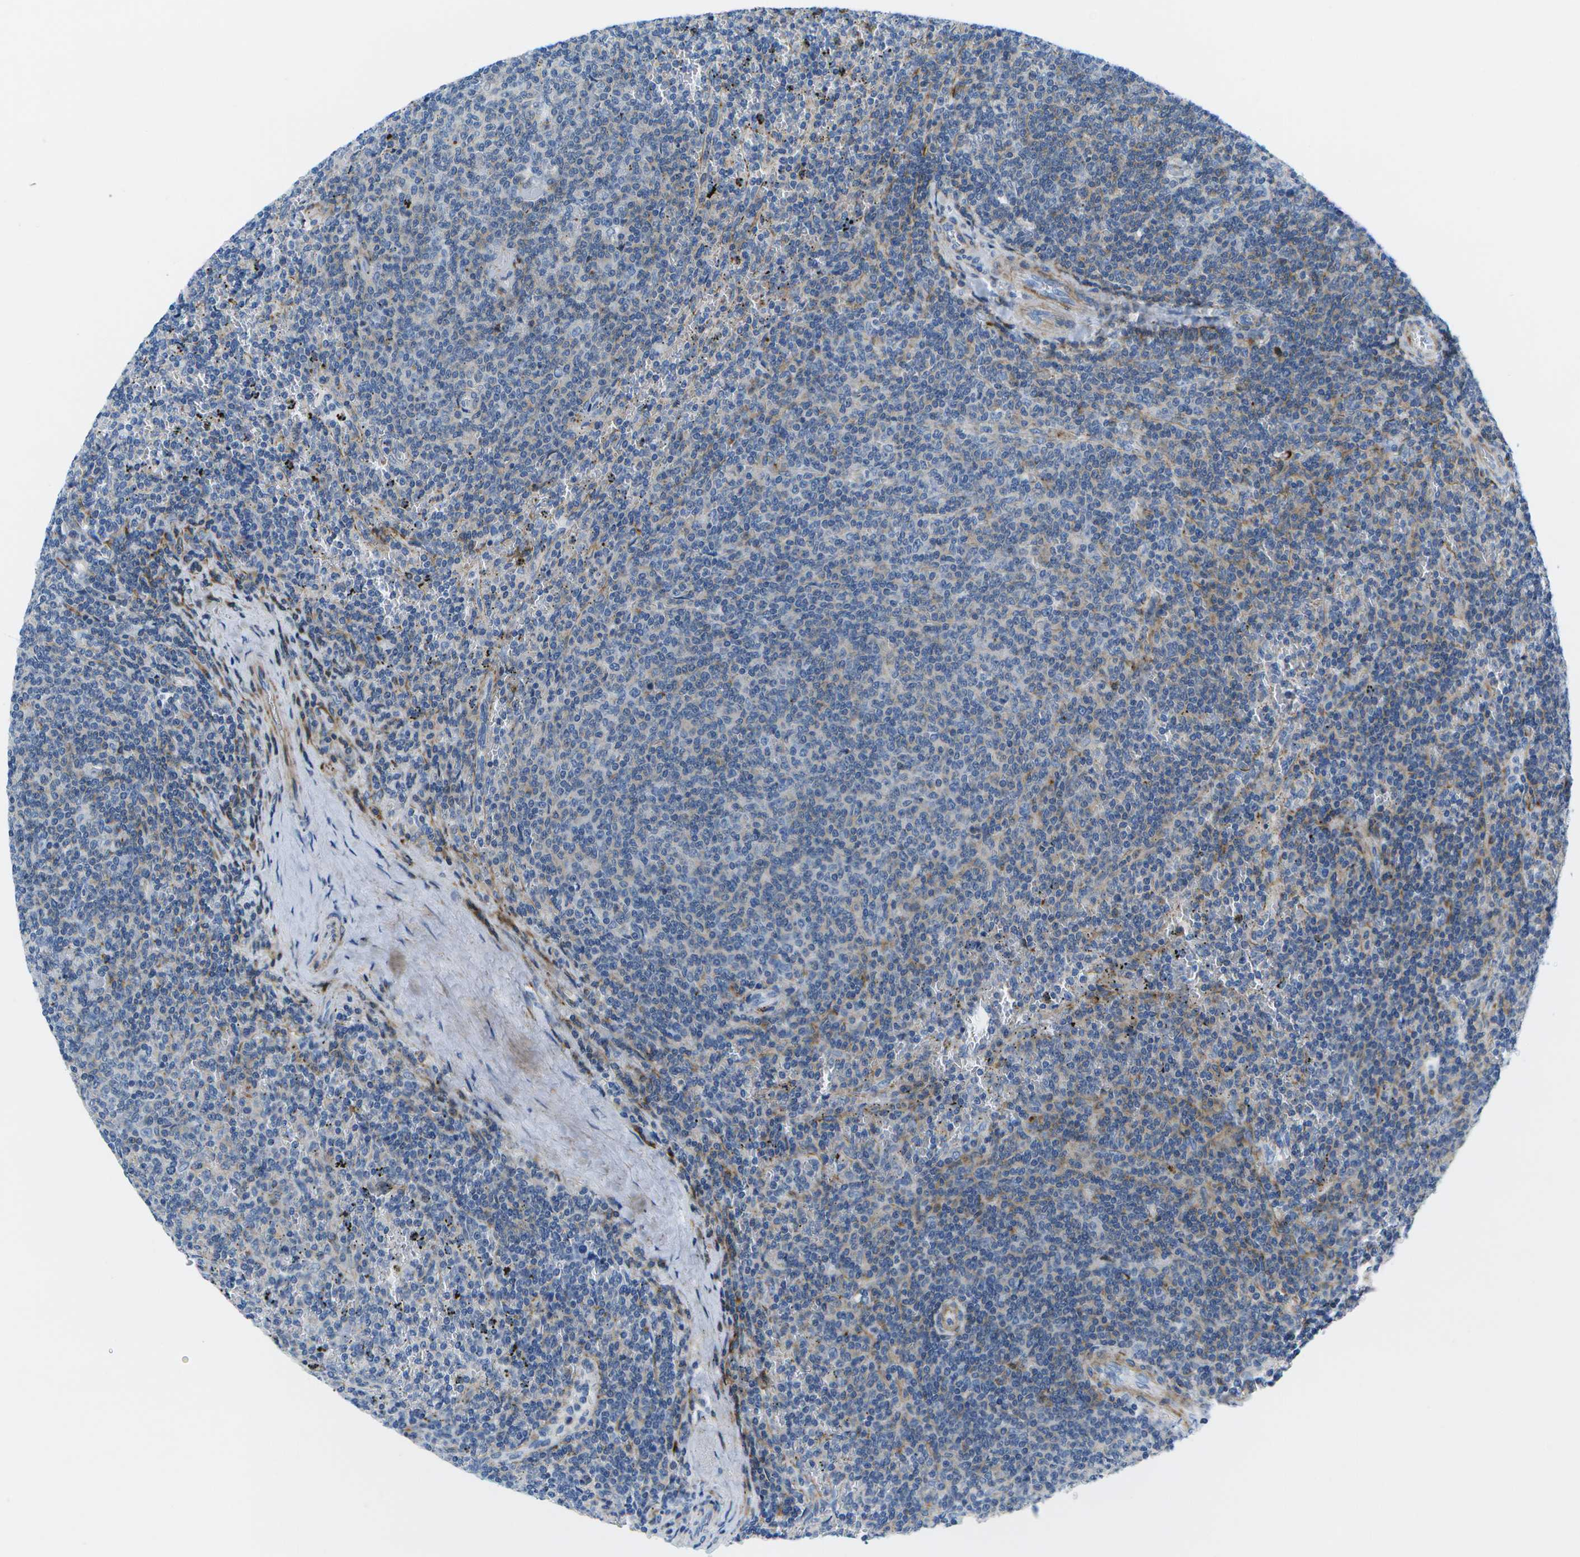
{"staining": {"intensity": "weak", "quantity": "<25%", "location": "cytoplasmic/membranous"}, "tissue": "lymphoma", "cell_type": "Tumor cells", "image_type": "cancer", "snomed": [{"axis": "morphology", "description": "Malignant lymphoma, non-Hodgkin's type, Low grade"}, {"axis": "topography", "description": "Spleen"}], "caption": "Tumor cells are negative for brown protein staining in lymphoma.", "gene": "ADGRG6", "patient": {"sex": "female", "age": 50}}